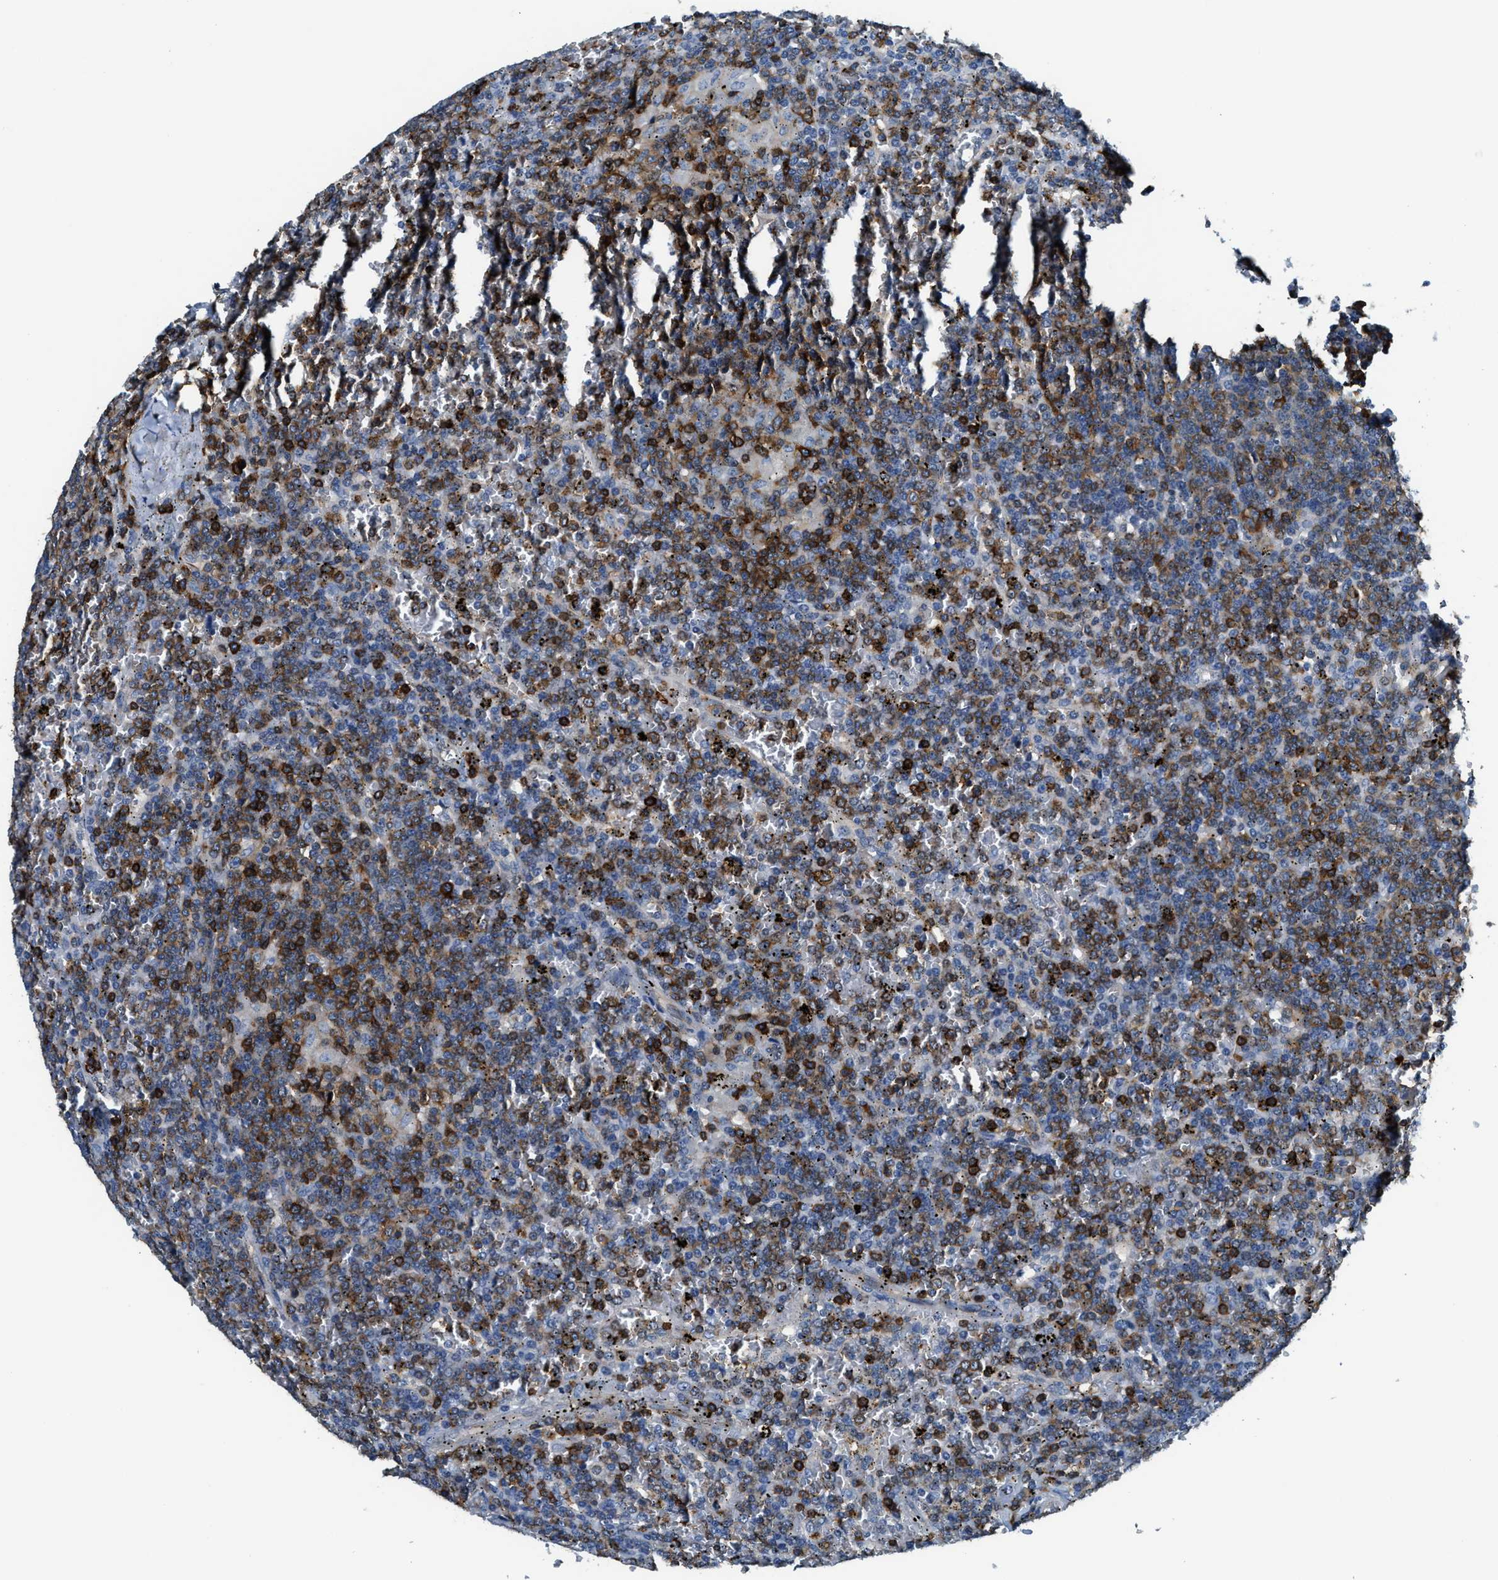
{"staining": {"intensity": "strong", "quantity": "<25%", "location": "cytoplasmic/membranous"}, "tissue": "lymphoma", "cell_type": "Tumor cells", "image_type": "cancer", "snomed": [{"axis": "morphology", "description": "Malignant lymphoma, non-Hodgkin's type, Low grade"}, {"axis": "topography", "description": "Spleen"}], "caption": "Immunohistochemical staining of human lymphoma demonstrates medium levels of strong cytoplasmic/membranous staining in approximately <25% of tumor cells. Using DAB (brown) and hematoxylin (blue) stains, captured at high magnification using brightfield microscopy.", "gene": "MYO1G", "patient": {"sex": "female", "age": 19}}